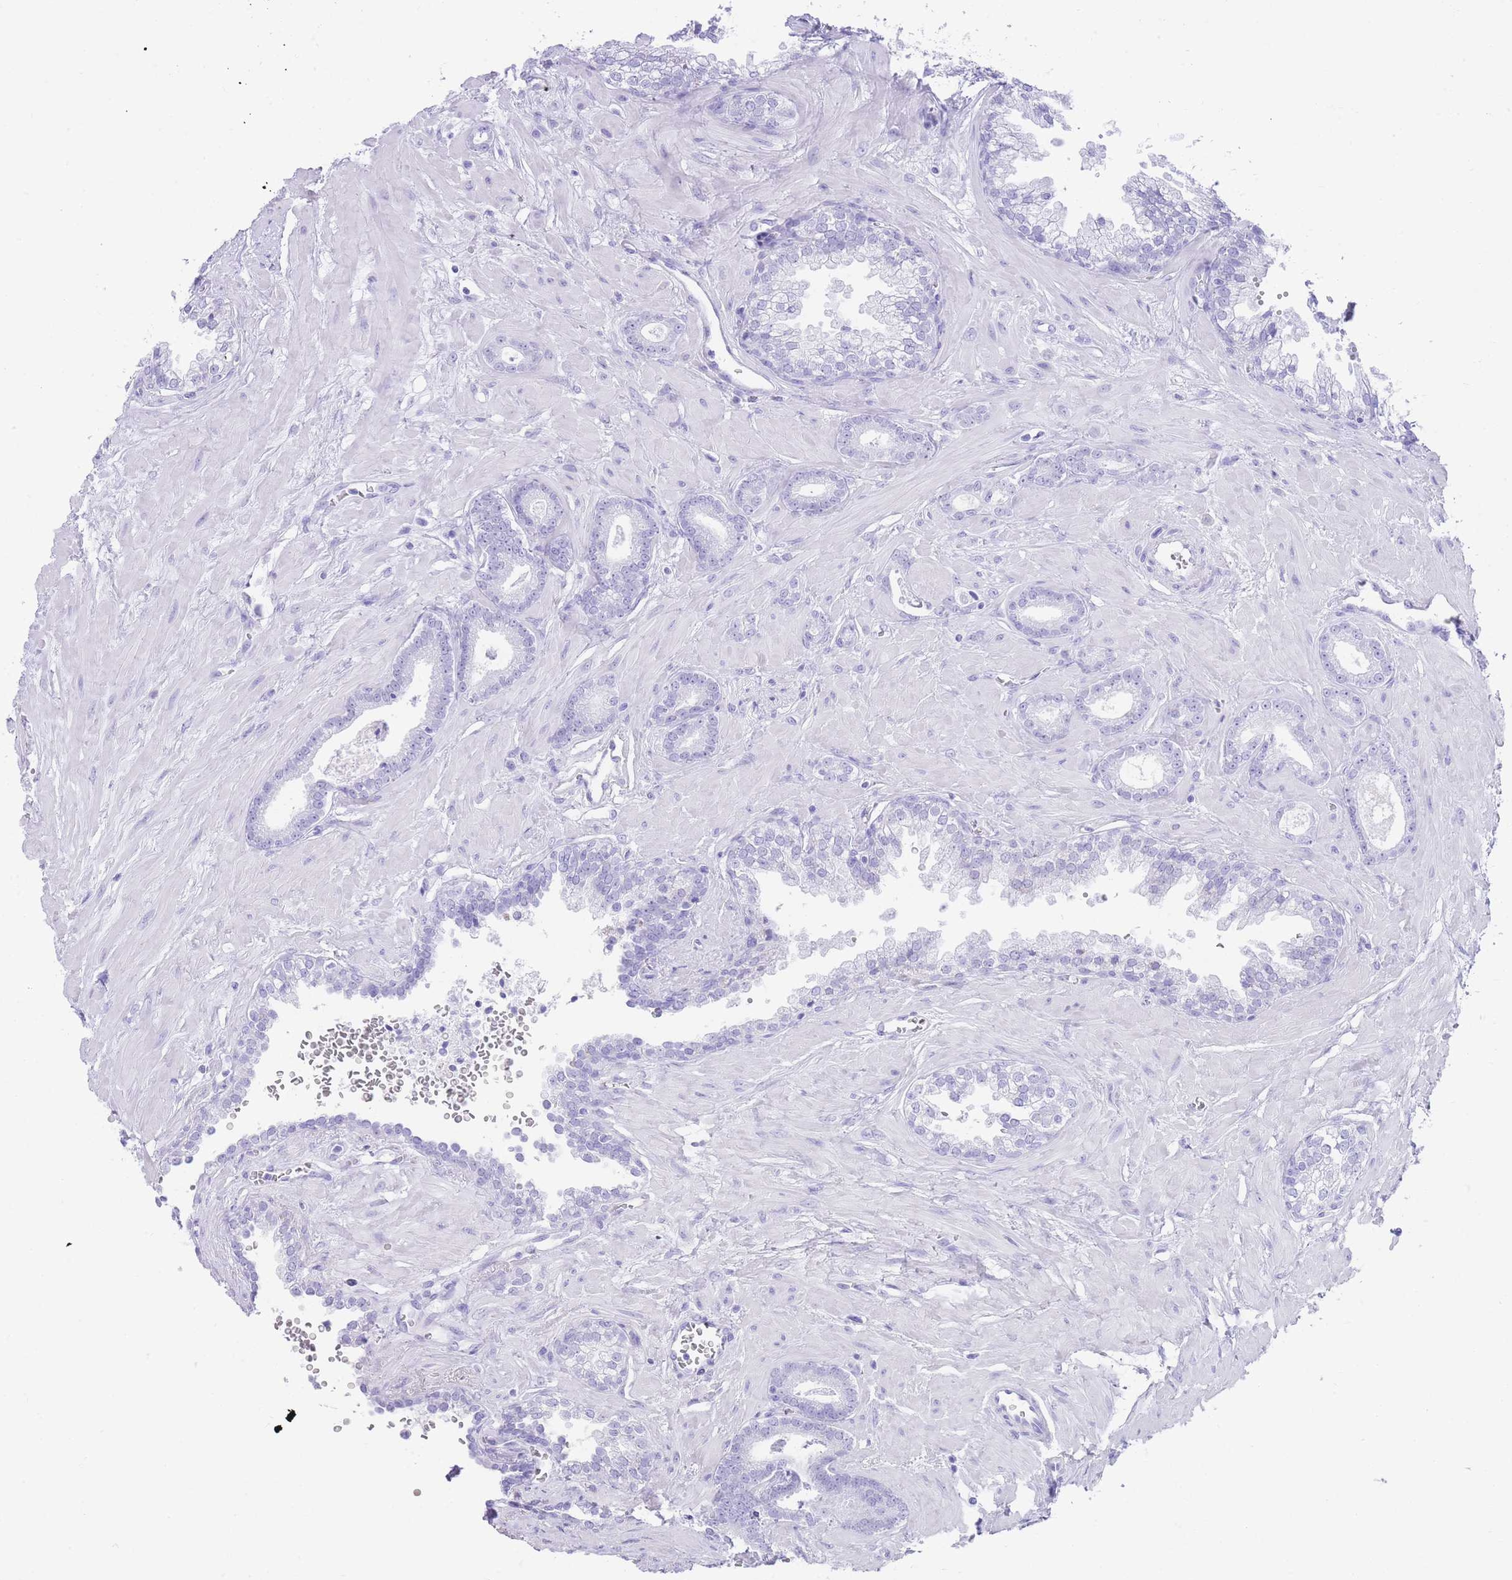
{"staining": {"intensity": "negative", "quantity": "none", "location": "none"}, "tissue": "prostate cancer", "cell_type": "Tumor cells", "image_type": "cancer", "snomed": [{"axis": "morphology", "description": "Adenocarcinoma, Low grade"}, {"axis": "topography", "description": "Prostate"}], "caption": "This histopathology image is of low-grade adenocarcinoma (prostate) stained with IHC to label a protein in brown with the nuclei are counter-stained blue. There is no expression in tumor cells.", "gene": "ELOA2", "patient": {"sex": "male", "age": 60}}